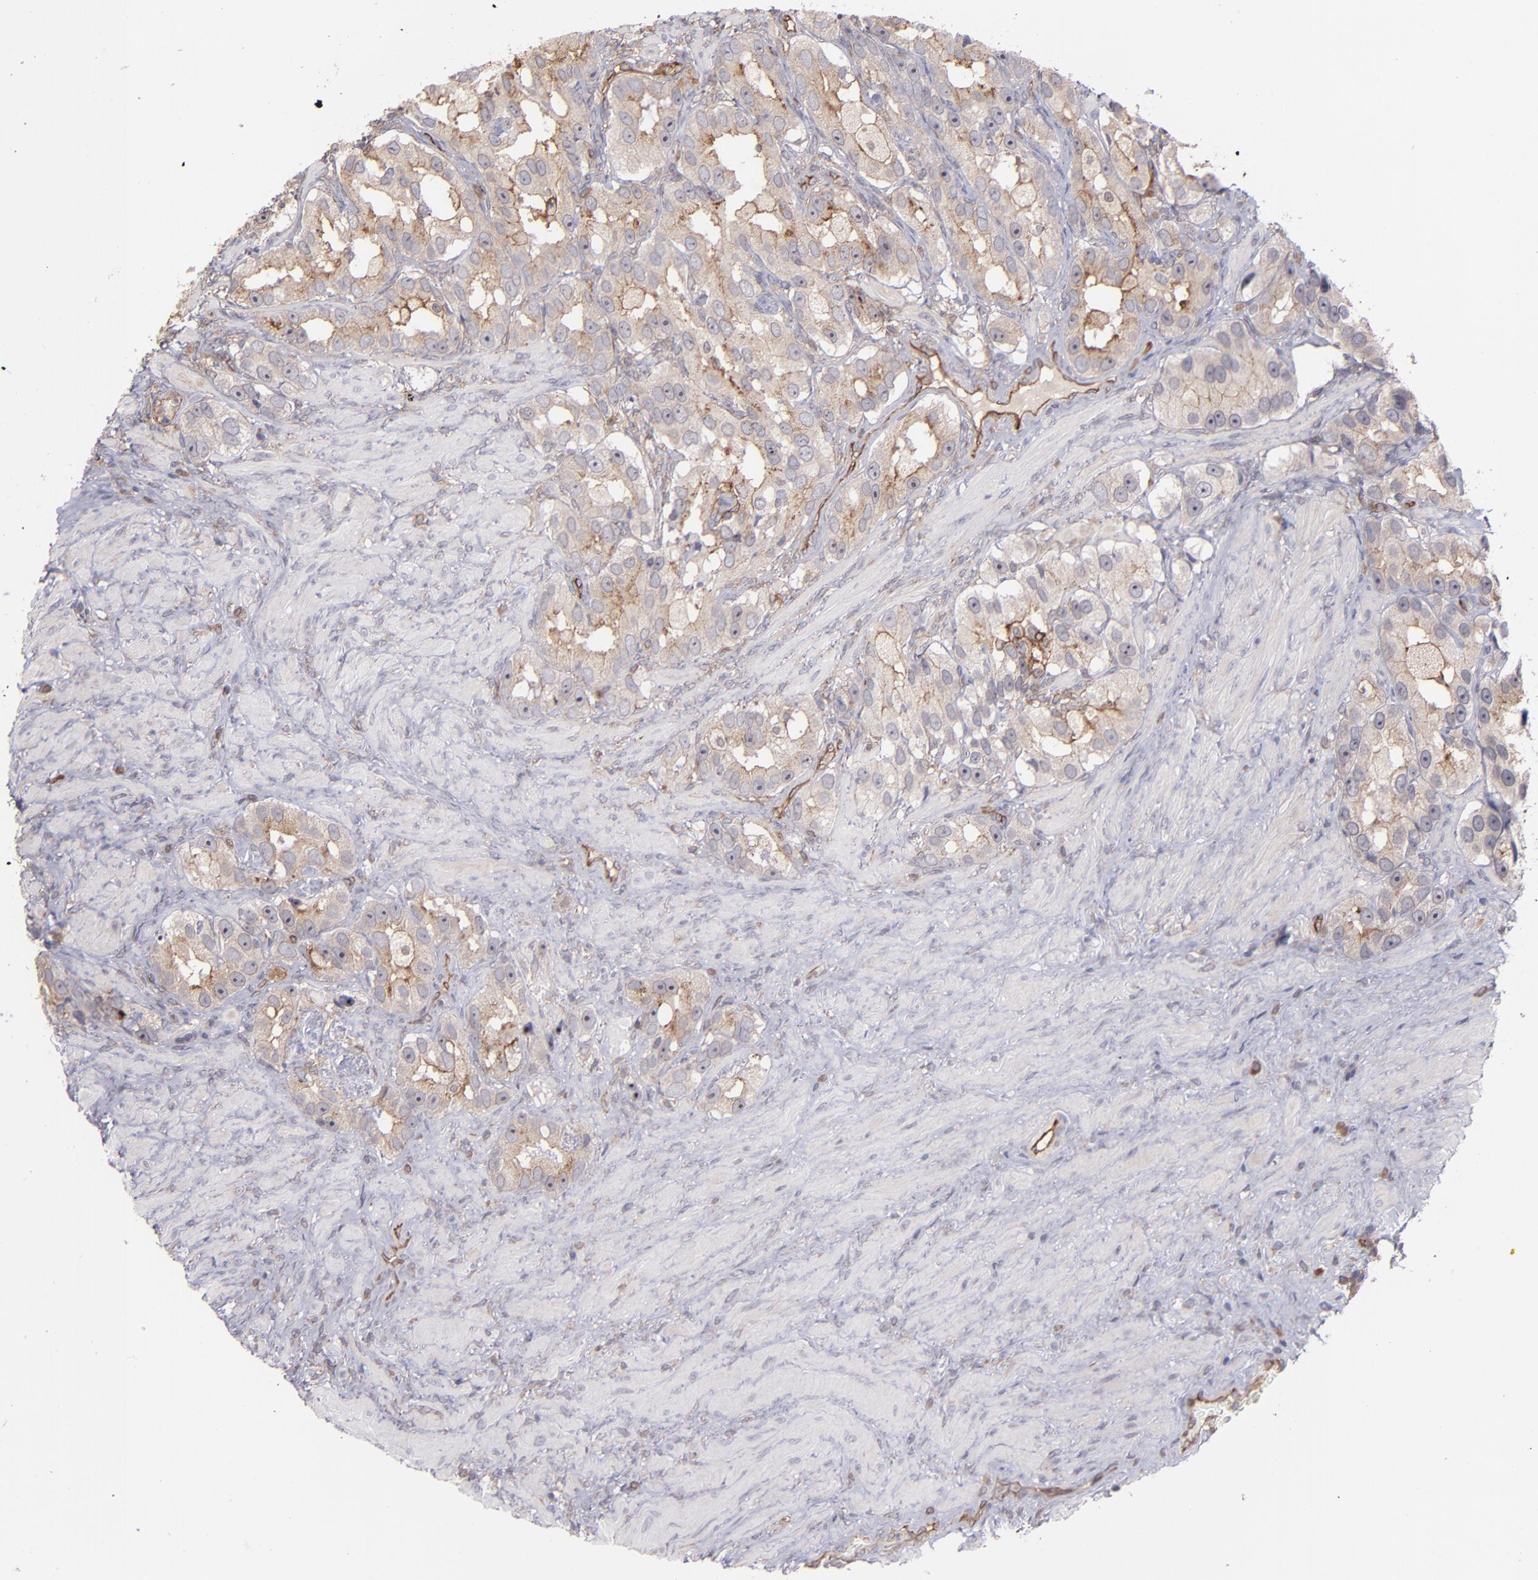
{"staining": {"intensity": "moderate", "quantity": "25%-75%", "location": "cytoplasmic/membranous"}, "tissue": "prostate cancer", "cell_type": "Tumor cells", "image_type": "cancer", "snomed": [{"axis": "morphology", "description": "Adenocarcinoma, High grade"}, {"axis": "topography", "description": "Prostate"}], "caption": "Immunohistochemical staining of prostate cancer (adenocarcinoma (high-grade)) displays medium levels of moderate cytoplasmic/membranous positivity in about 25%-75% of tumor cells.", "gene": "ICAM1", "patient": {"sex": "male", "age": 63}}